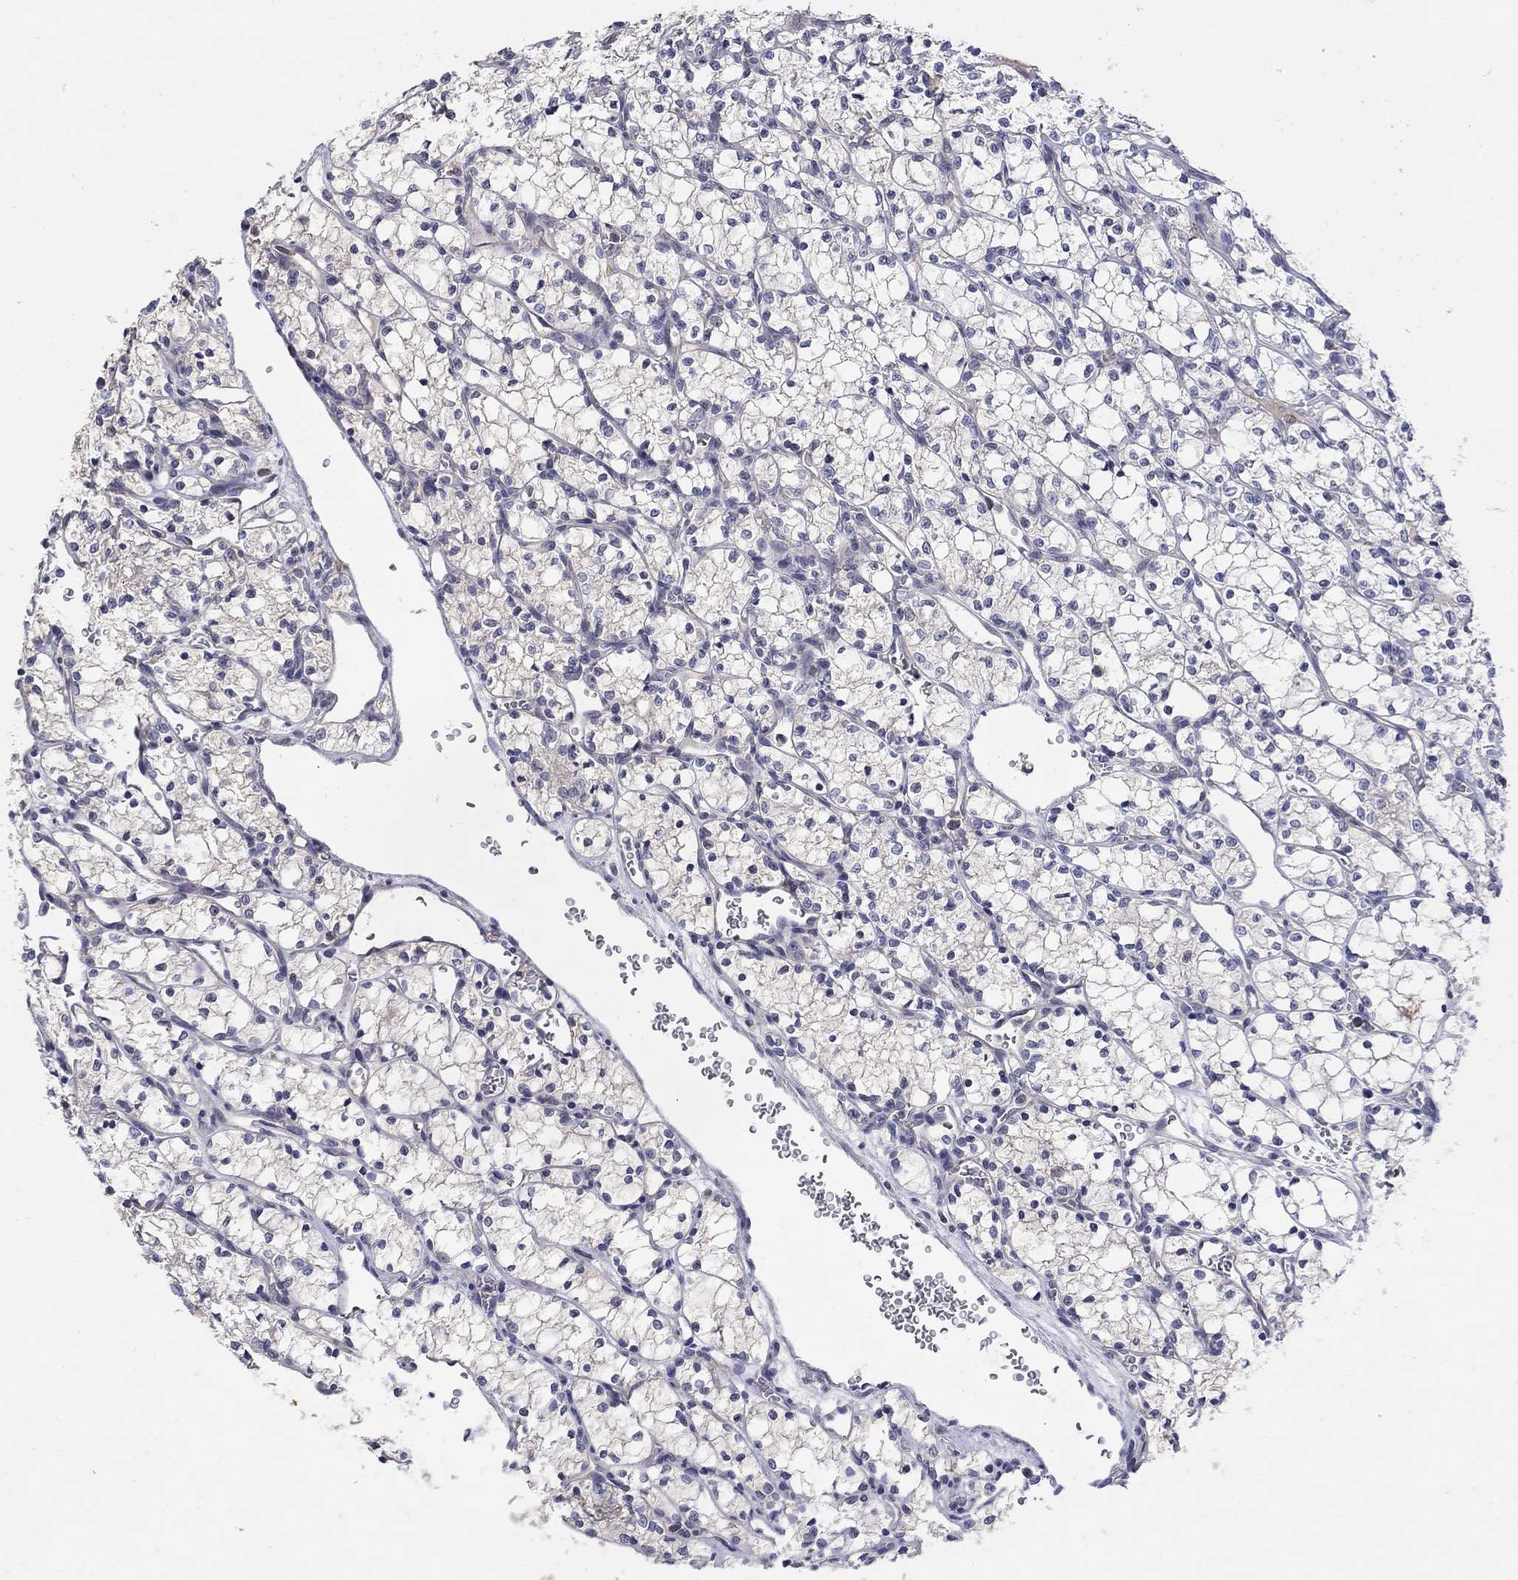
{"staining": {"intensity": "negative", "quantity": "none", "location": "none"}, "tissue": "renal cancer", "cell_type": "Tumor cells", "image_type": "cancer", "snomed": [{"axis": "morphology", "description": "Adenocarcinoma, NOS"}, {"axis": "topography", "description": "Kidney"}], "caption": "This is an immunohistochemistry (IHC) histopathology image of human renal cancer (adenocarcinoma). There is no expression in tumor cells.", "gene": "CETN1", "patient": {"sex": "female", "age": 69}}